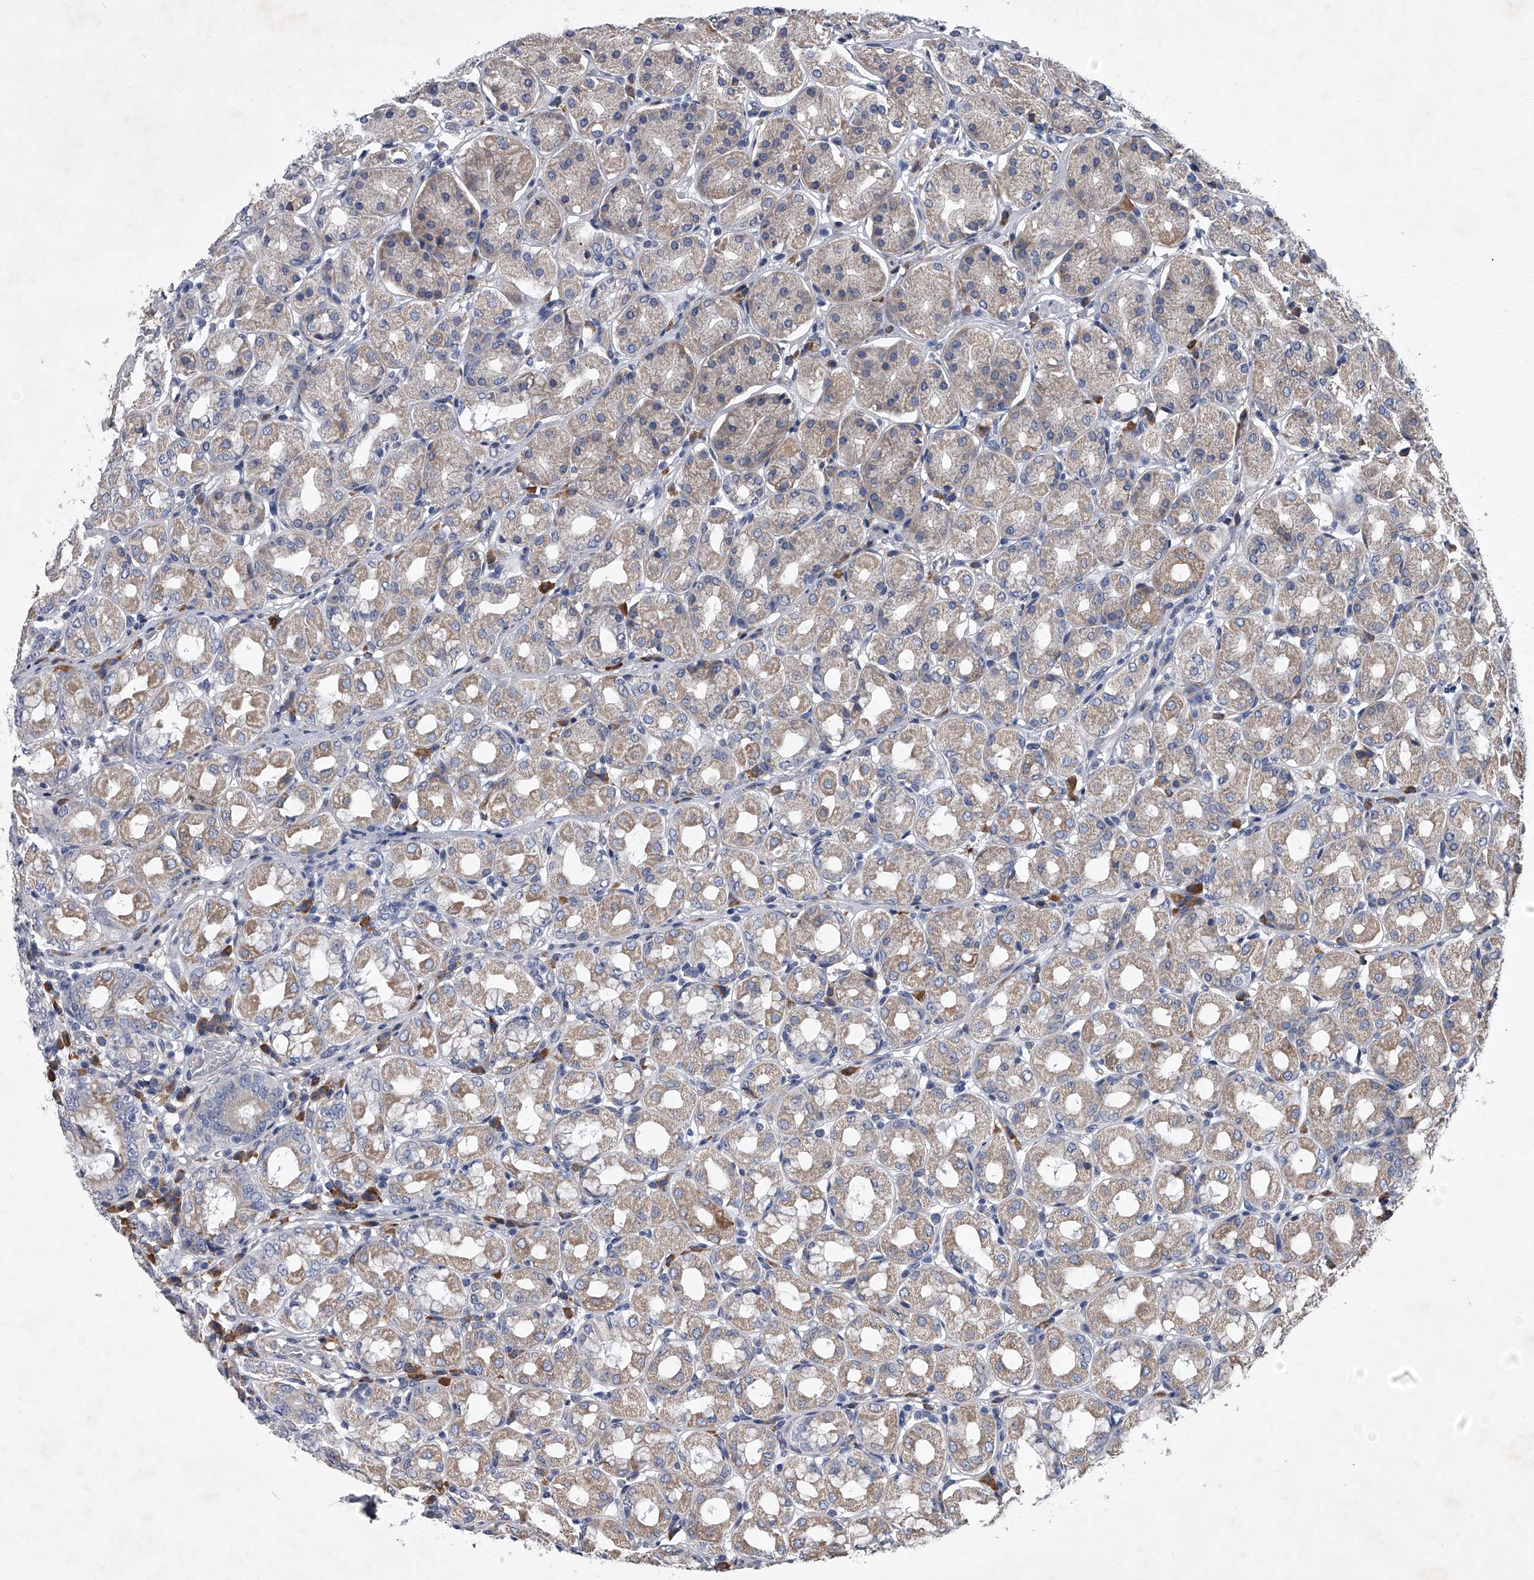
{"staining": {"intensity": "weak", "quantity": "25%-75%", "location": "cytoplasmic/membranous"}, "tissue": "stomach", "cell_type": "Glandular cells", "image_type": "normal", "snomed": [{"axis": "morphology", "description": "Normal tissue, NOS"}, {"axis": "topography", "description": "Stomach"}, {"axis": "topography", "description": "Stomach, lower"}], "caption": "Immunohistochemistry (IHC) image of benign stomach: human stomach stained using immunohistochemistry (IHC) demonstrates low levels of weak protein expression localized specifically in the cytoplasmic/membranous of glandular cells, appearing as a cytoplasmic/membranous brown color.", "gene": "ABCG1", "patient": {"sex": "female", "age": 56}}